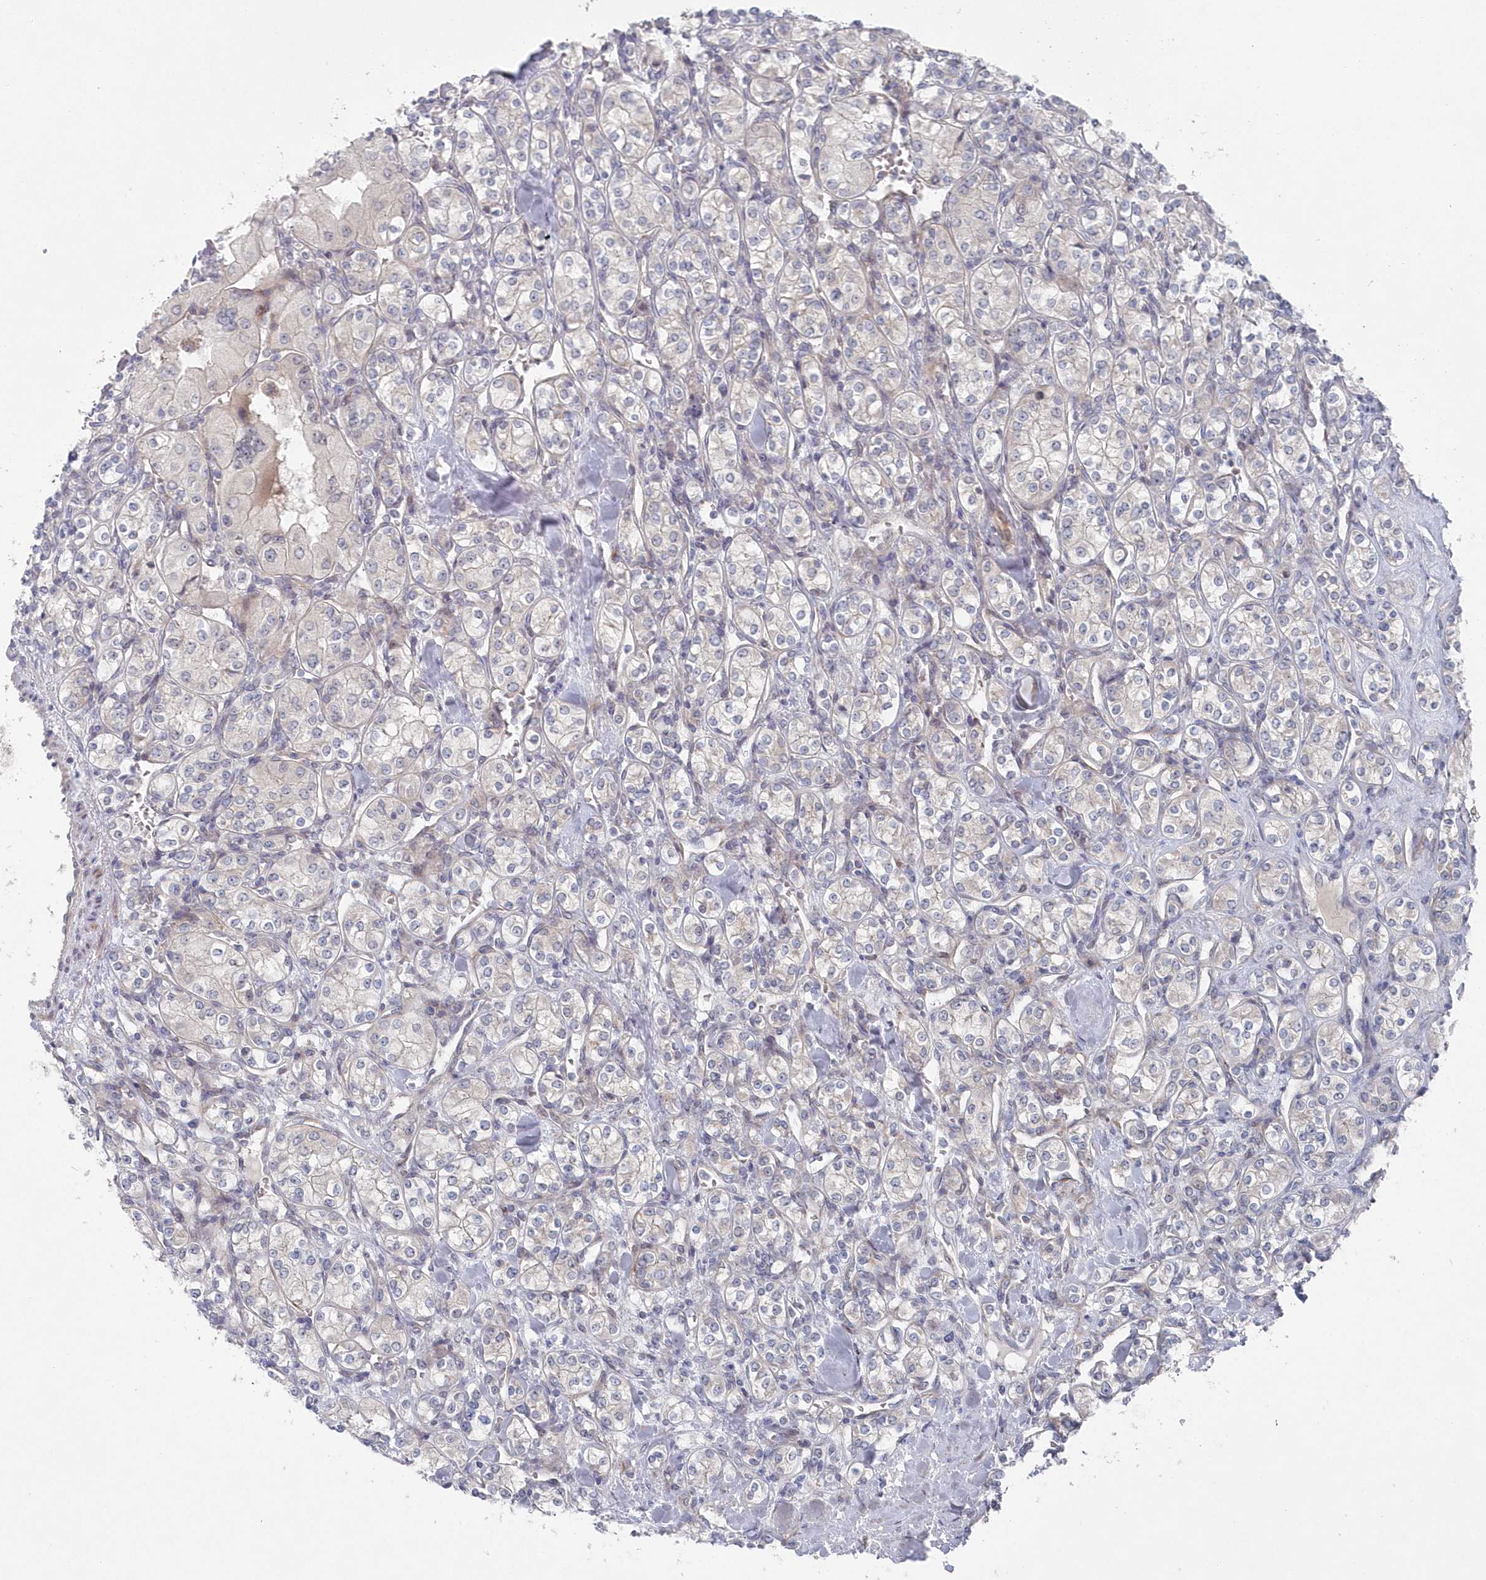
{"staining": {"intensity": "negative", "quantity": "none", "location": "none"}, "tissue": "renal cancer", "cell_type": "Tumor cells", "image_type": "cancer", "snomed": [{"axis": "morphology", "description": "Adenocarcinoma, NOS"}, {"axis": "topography", "description": "Kidney"}], "caption": "The immunohistochemistry (IHC) photomicrograph has no significant staining in tumor cells of renal adenocarcinoma tissue. (Brightfield microscopy of DAB IHC at high magnification).", "gene": "KIAA1586", "patient": {"sex": "male", "age": 77}}